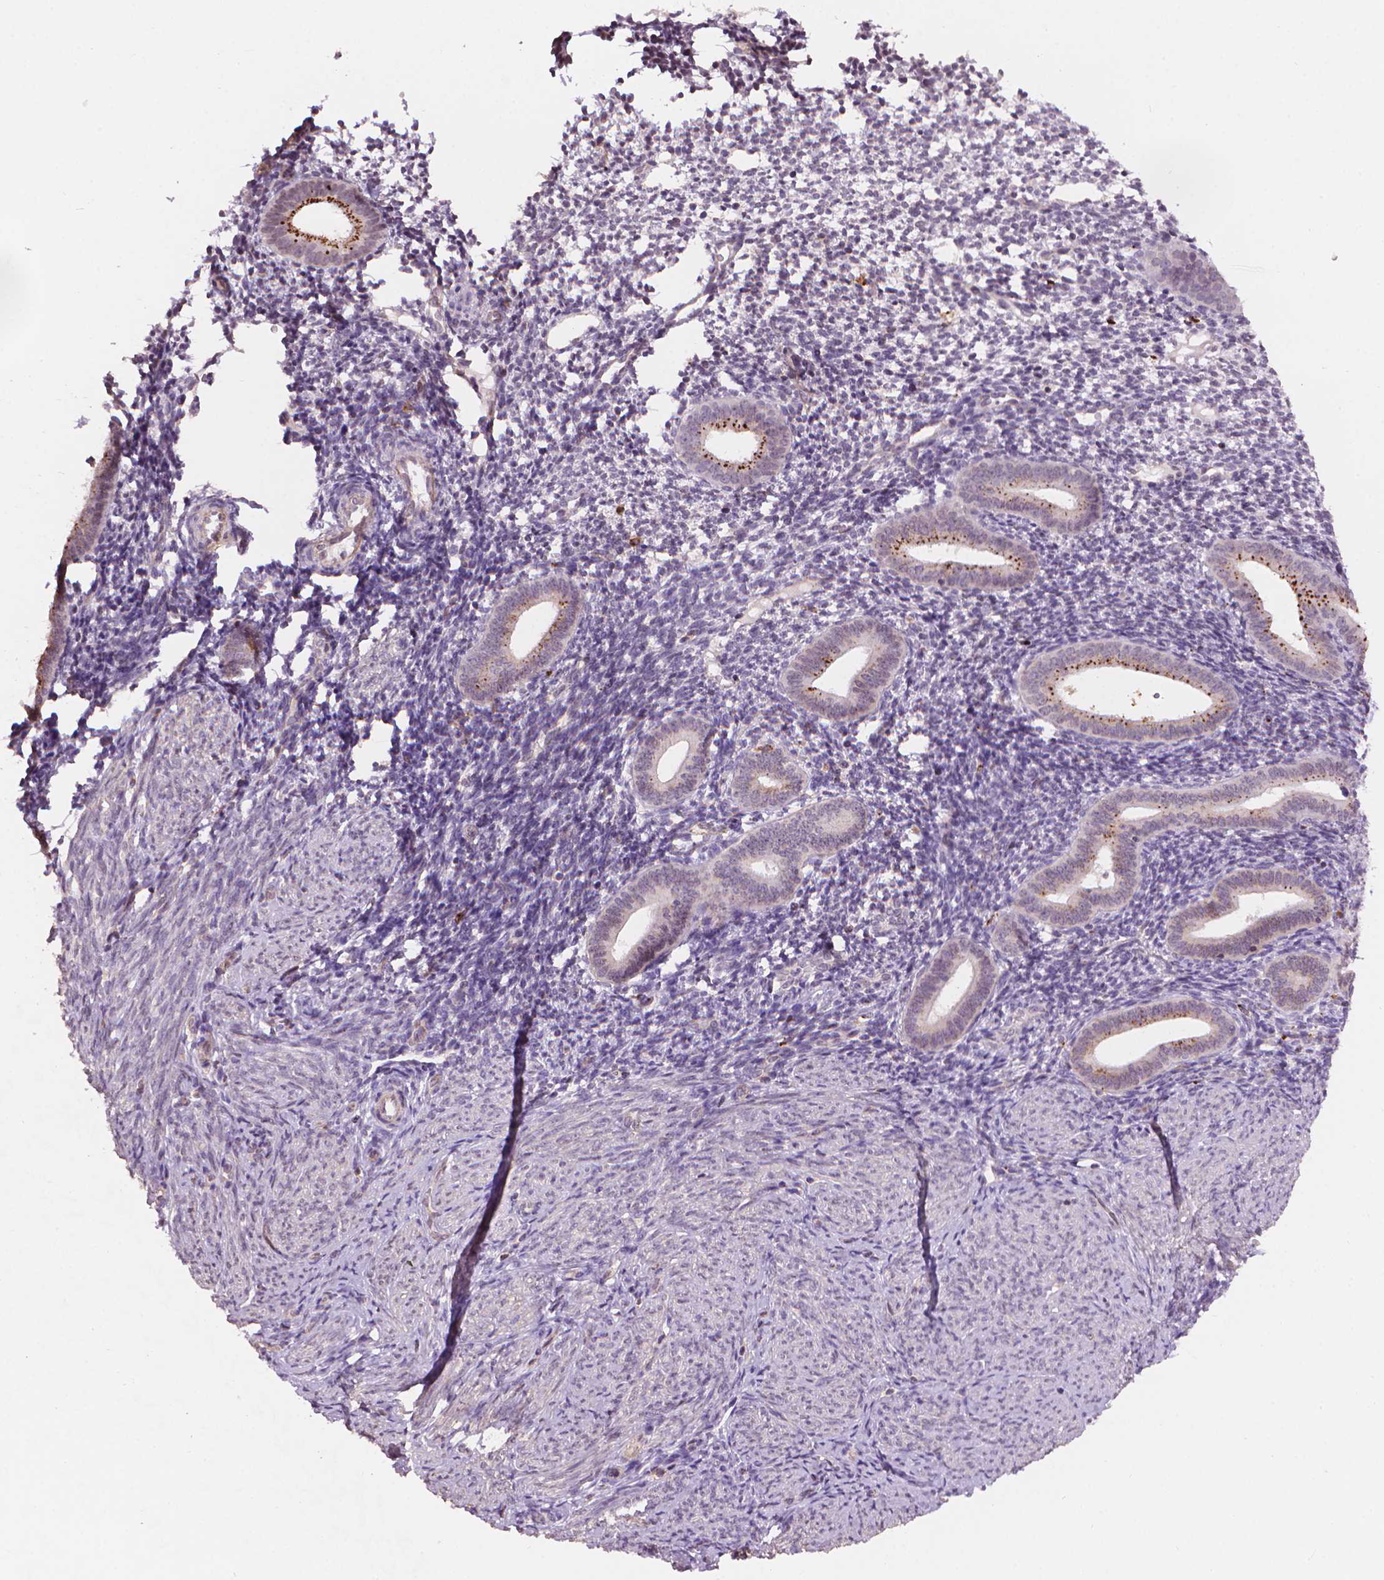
{"staining": {"intensity": "negative", "quantity": "none", "location": "none"}, "tissue": "endometrium", "cell_type": "Cells in endometrial stroma", "image_type": "normal", "snomed": [{"axis": "morphology", "description": "Normal tissue, NOS"}, {"axis": "topography", "description": "Endometrium"}], "caption": "A histopathology image of endometrium stained for a protein exhibits no brown staining in cells in endometrial stroma. (DAB (3,3'-diaminobenzidine) immunohistochemistry with hematoxylin counter stain).", "gene": "TMEM184A", "patient": {"sex": "female", "age": 40}}